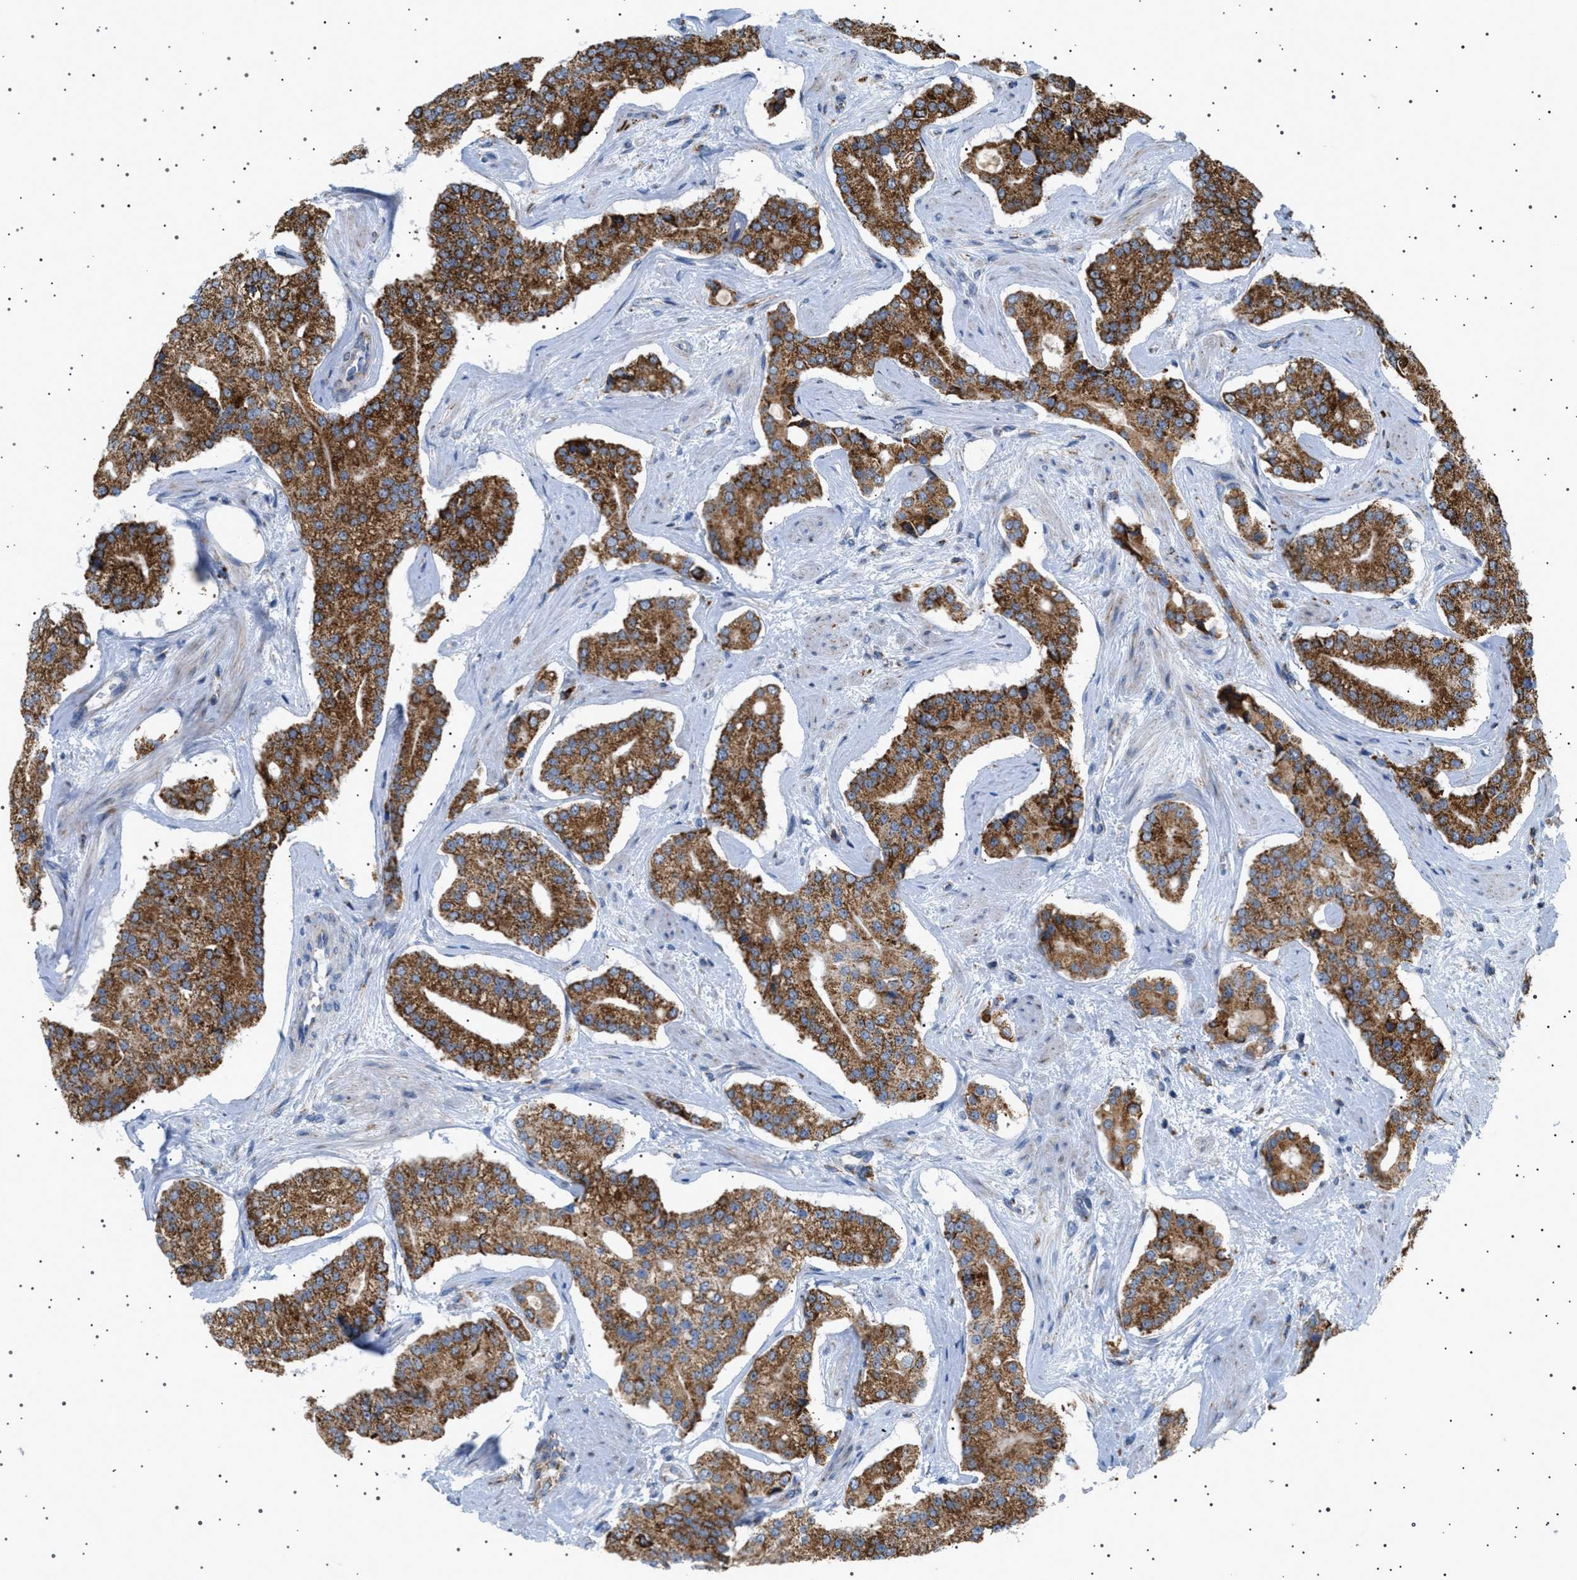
{"staining": {"intensity": "strong", "quantity": ">75%", "location": "cytoplasmic/membranous"}, "tissue": "prostate cancer", "cell_type": "Tumor cells", "image_type": "cancer", "snomed": [{"axis": "morphology", "description": "Adenocarcinoma, High grade"}, {"axis": "topography", "description": "Prostate"}], "caption": "Human adenocarcinoma (high-grade) (prostate) stained with a brown dye exhibits strong cytoplasmic/membranous positive positivity in about >75% of tumor cells.", "gene": "UBXN8", "patient": {"sex": "male", "age": 71}}